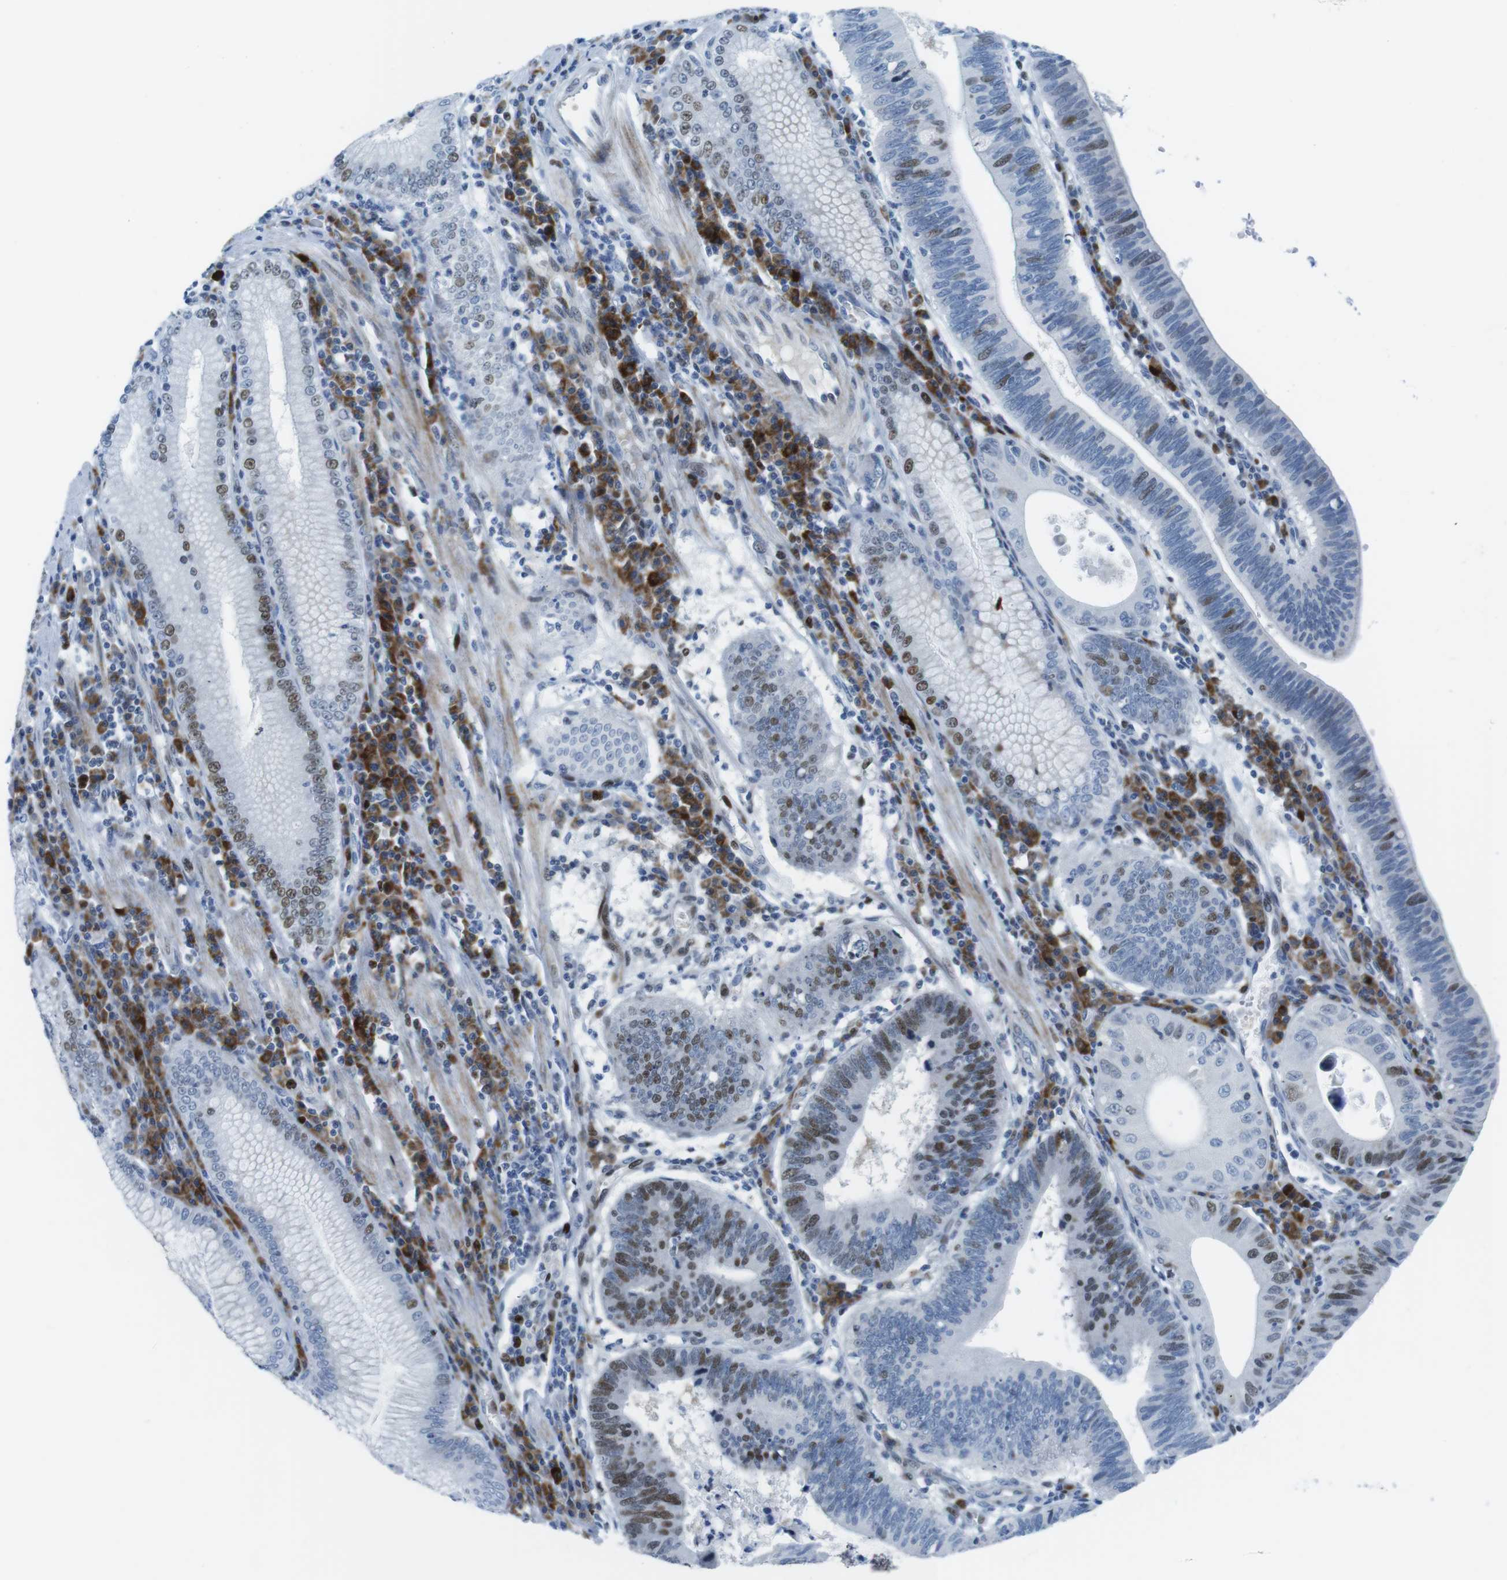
{"staining": {"intensity": "strong", "quantity": "25%-75%", "location": "nuclear"}, "tissue": "stomach cancer", "cell_type": "Tumor cells", "image_type": "cancer", "snomed": [{"axis": "morphology", "description": "Adenocarcinoma, NOS"}, {"axis": "topography", "description": "Stomach"}], "caption": "Protein staining exhibits strong nuclear positivity in approximately 25%-75% of tumor cells in stomach cancer (adenocarcinoma).", "gene": "CHAF1A", "patient": {"sex": "male", "age": 59}}